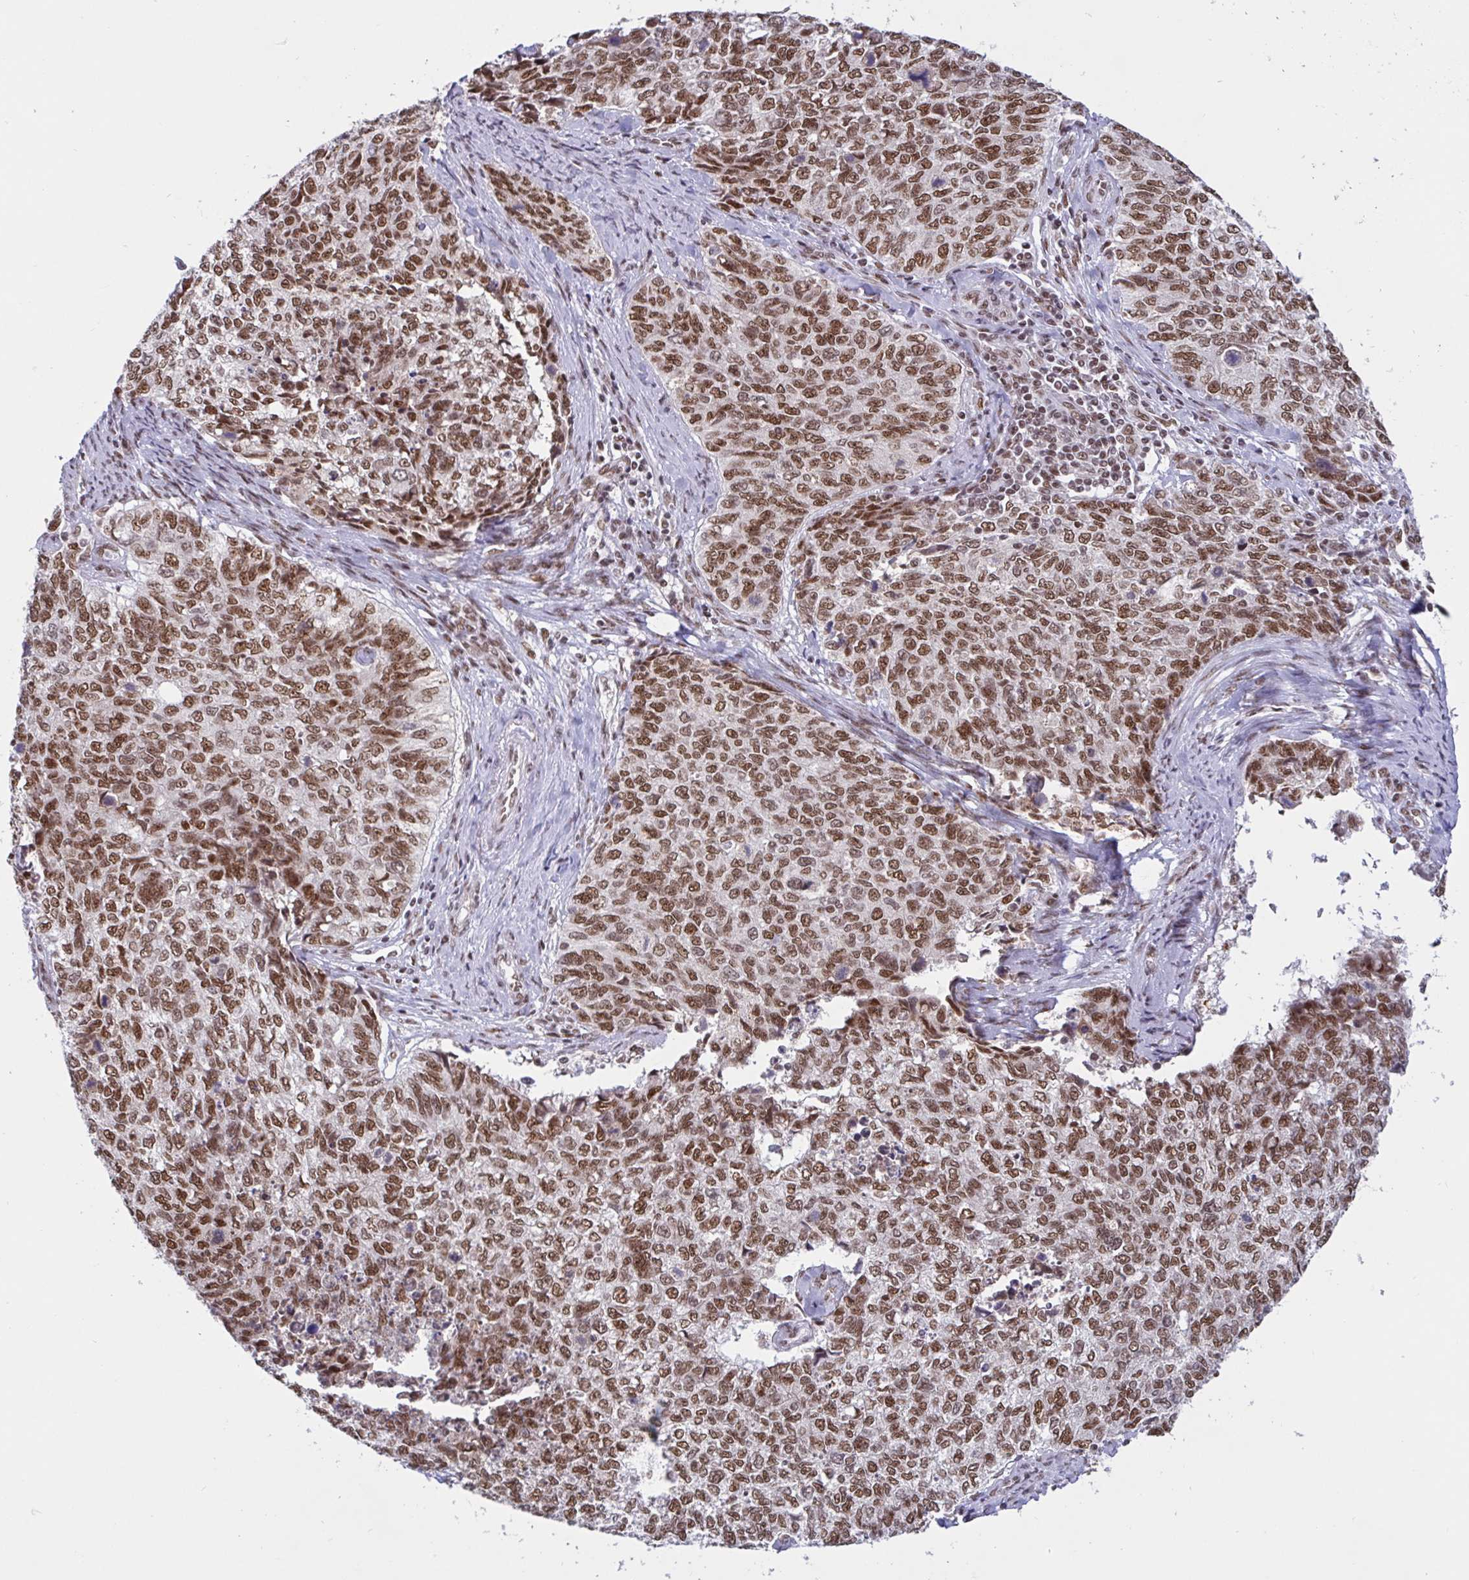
{"staining": {"intensity": "moderate", "quantity": ">75%", "location": "nuclear"}, "tissue": "cervical cancer", "cell_type": "Tumor cells", "image_type": "cancer", "snomed": [{"axis": "morphology", "description": "Adenocarcinoma, NOS"}, {"axis": "topography", "description": "Cervix"}], "caption": "Immunohistochemistry of adenocarcinoma (cervical) demonstrates medium levels of moderate nuclear staining in about >75% of tumor cells.", "gene": "PHF10", "patient": {"sex": "female", "age": 63}}